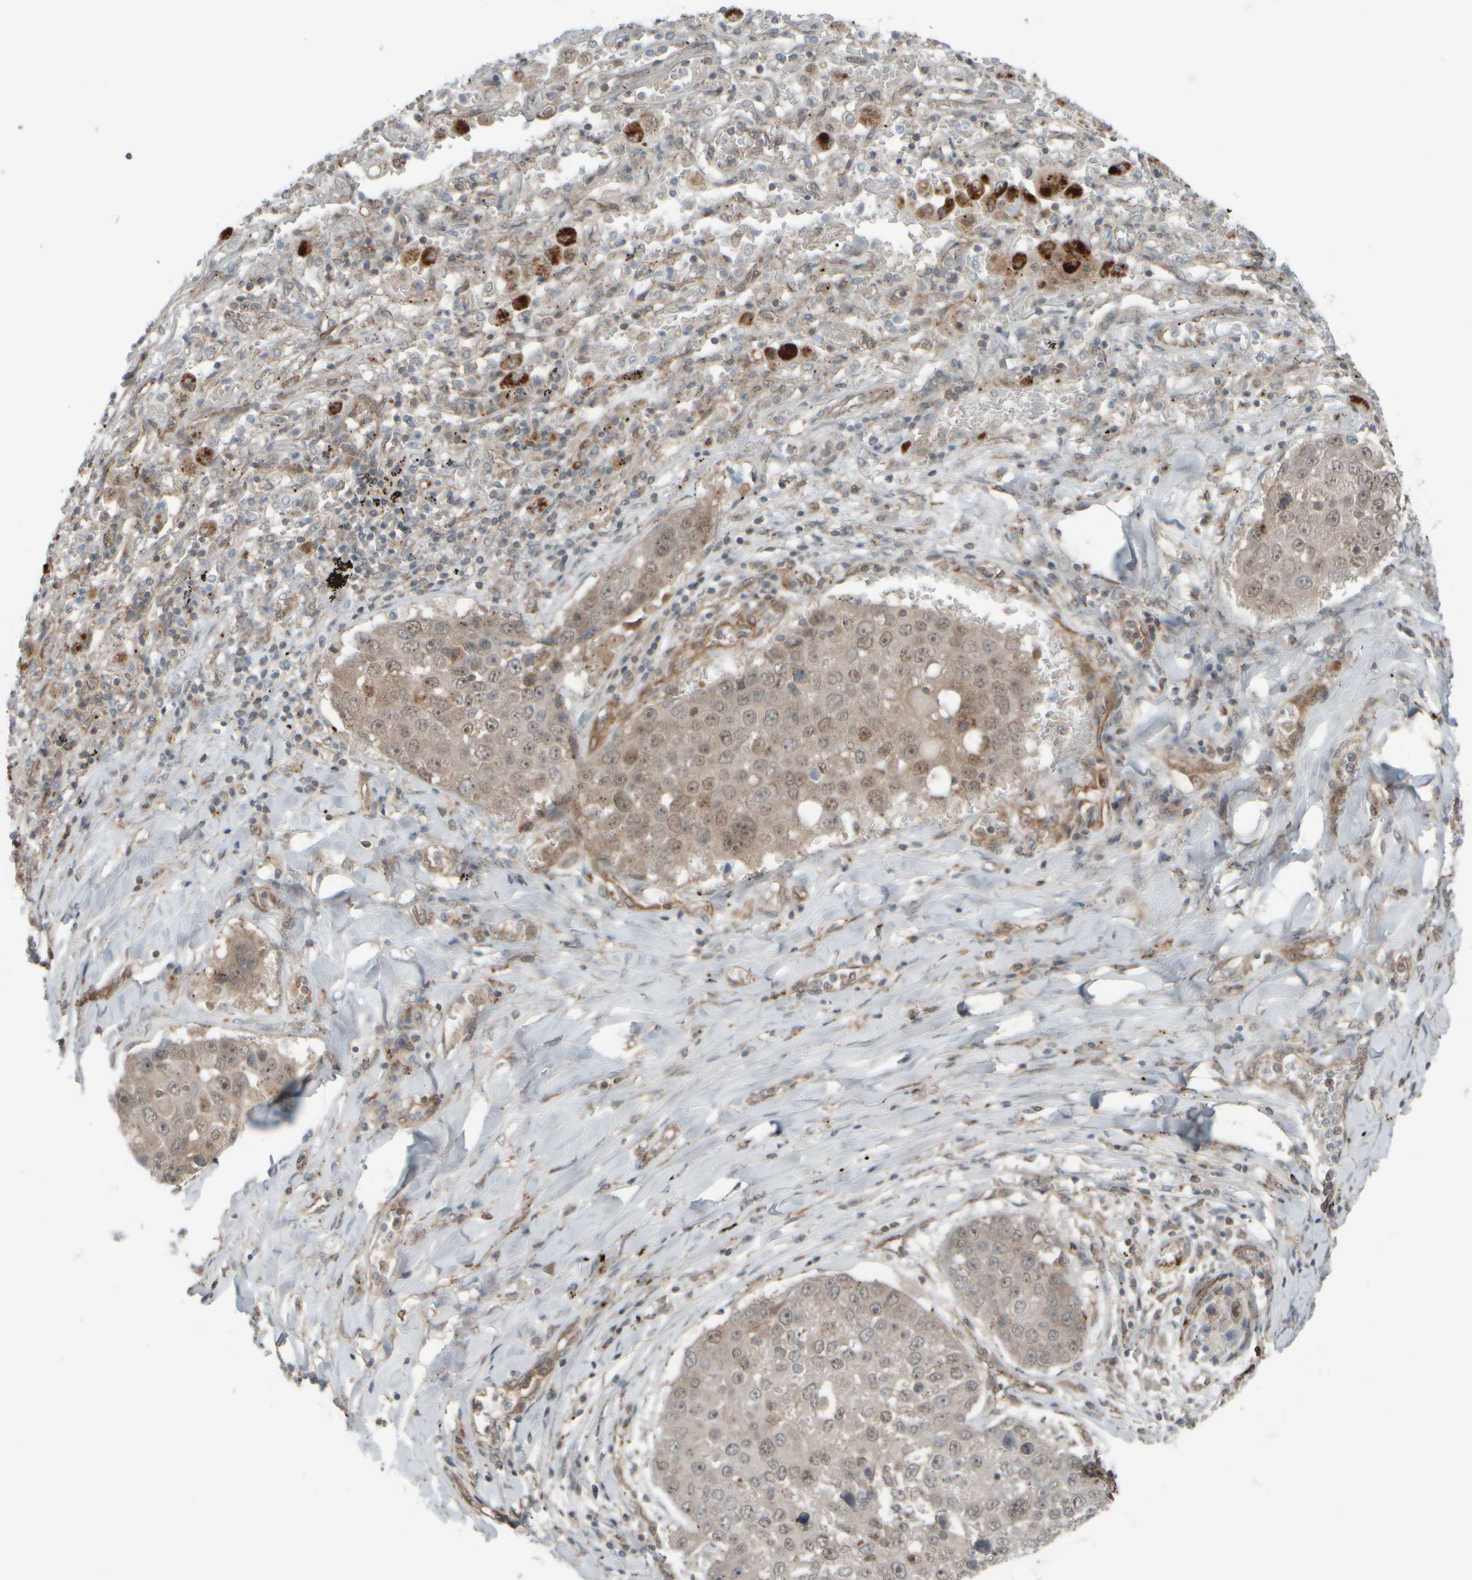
{"staining": {"intensity": "weak", "quantity": "25%-75%", "location": "cytoplasmic/membranous,nuclear"}, "tissue": "lung cancer", "cell_type": "Tumor cells", "image_type": "cancer", "snomed": [{"axis": "morphology", "description": "Squamous cell carcinoma, NOS"}, {"axis": "topography", "description": "Lung"}], "caption": "Immunohistochemistry micrograph of human lung squamous cell carcinoma stained for a protein (brown), which shows low levels of weak cytoplasmic/membranous and nuclear expression in about 25%-75% of tumor cells.", "gene": "GIGYF1", "patient": {"sex": "male", "age": 61}}